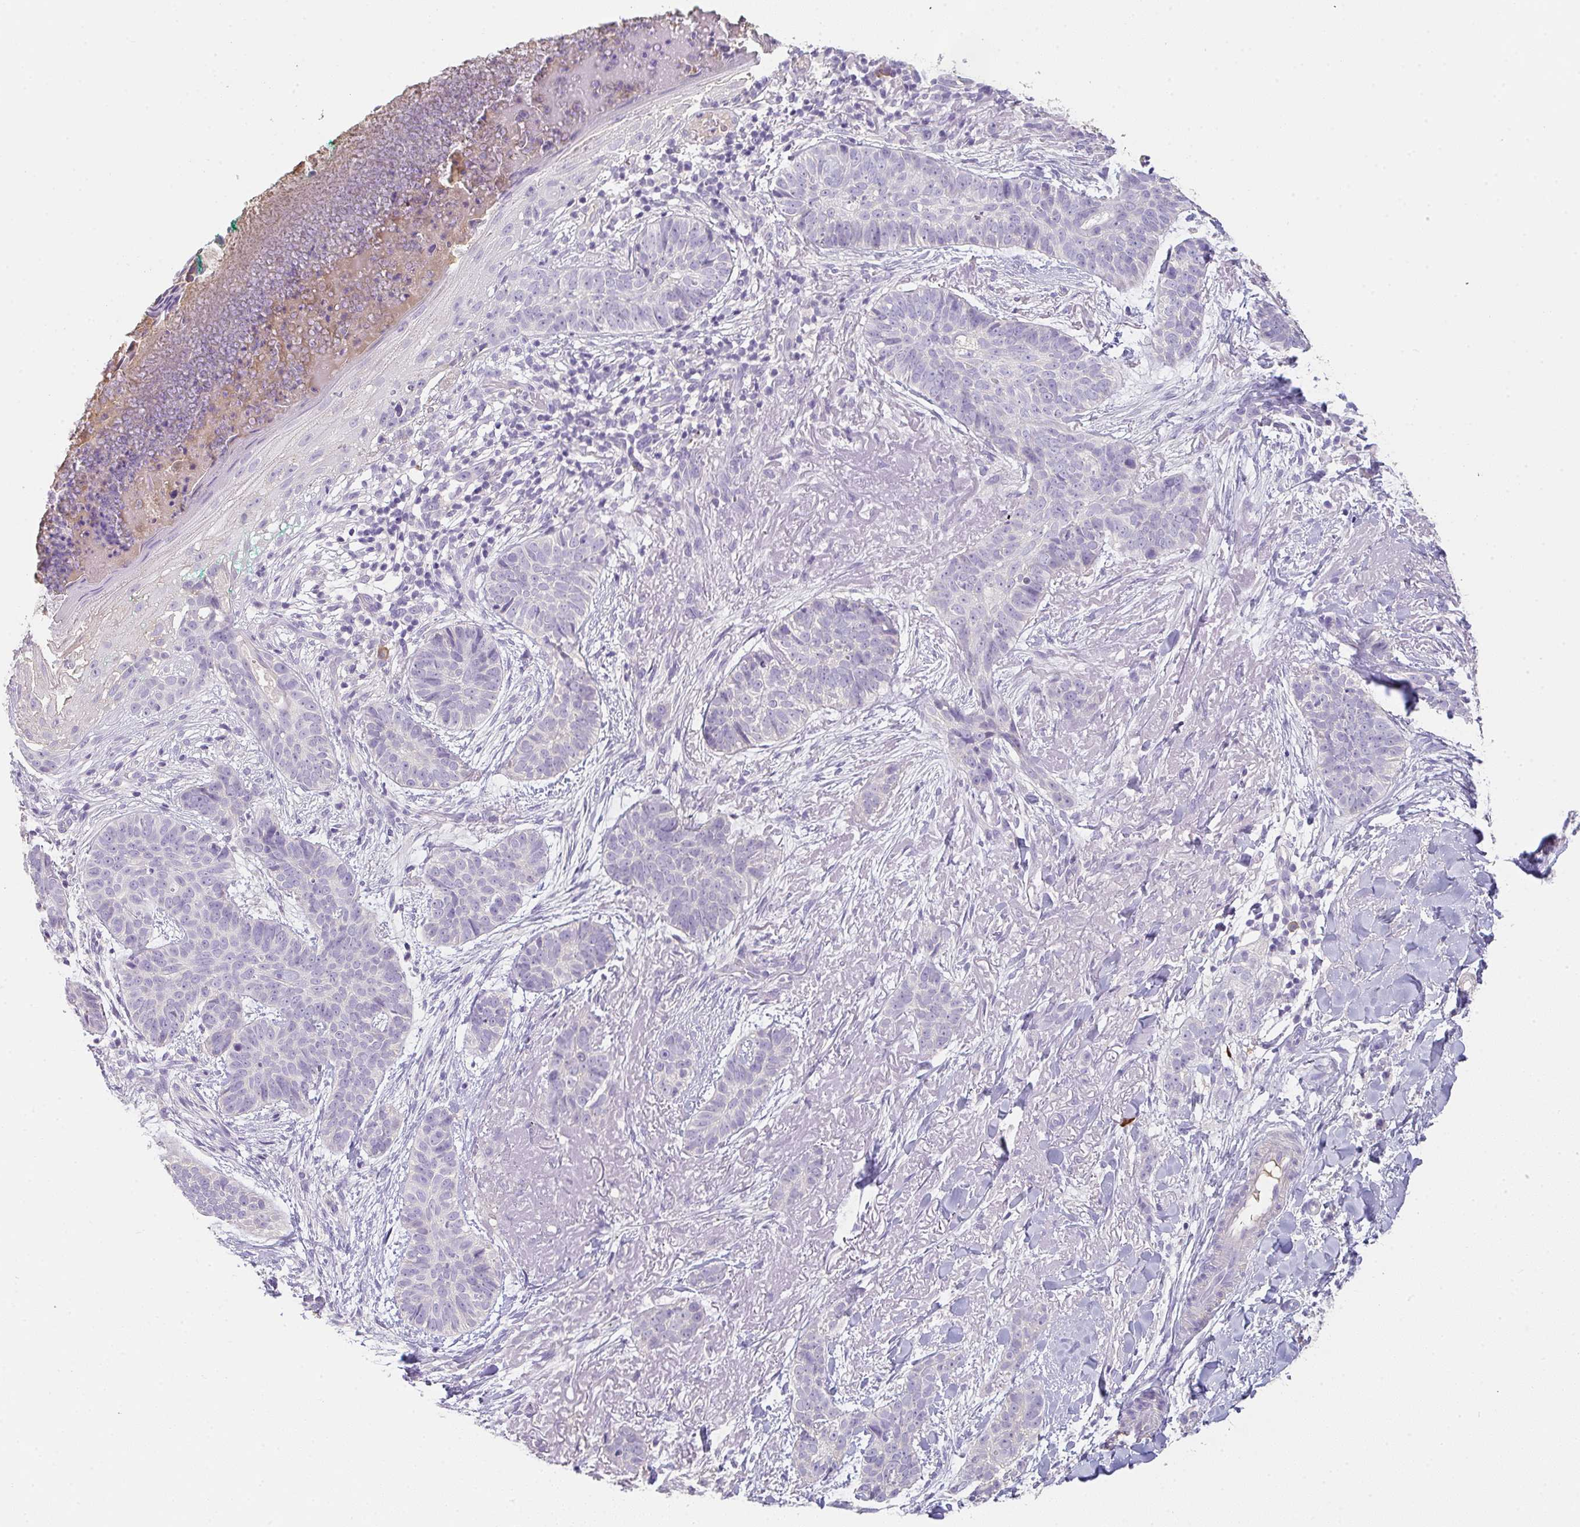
{"staining": {"intensity": "negative", "quantity": "none", "location": "none"}, "tissue": "skin cancer", "cell_type": "Tumor cells", "image_type": "cancer", "snomed": [{"axis": "morphology", "description": "Basal cell carcinoma"}, {"axis": "topography", "description": "Skin"}, {"axis": "topography", "description": "Skin of face"}, {"axis": "topography", "description": "Skin of nose"}], "caption": "IHC of skin basal cell carcinoma exhibits no expression in tumor cells.", "gene": "ZNF215", "patient": {"sex": "female", "age": 86}}